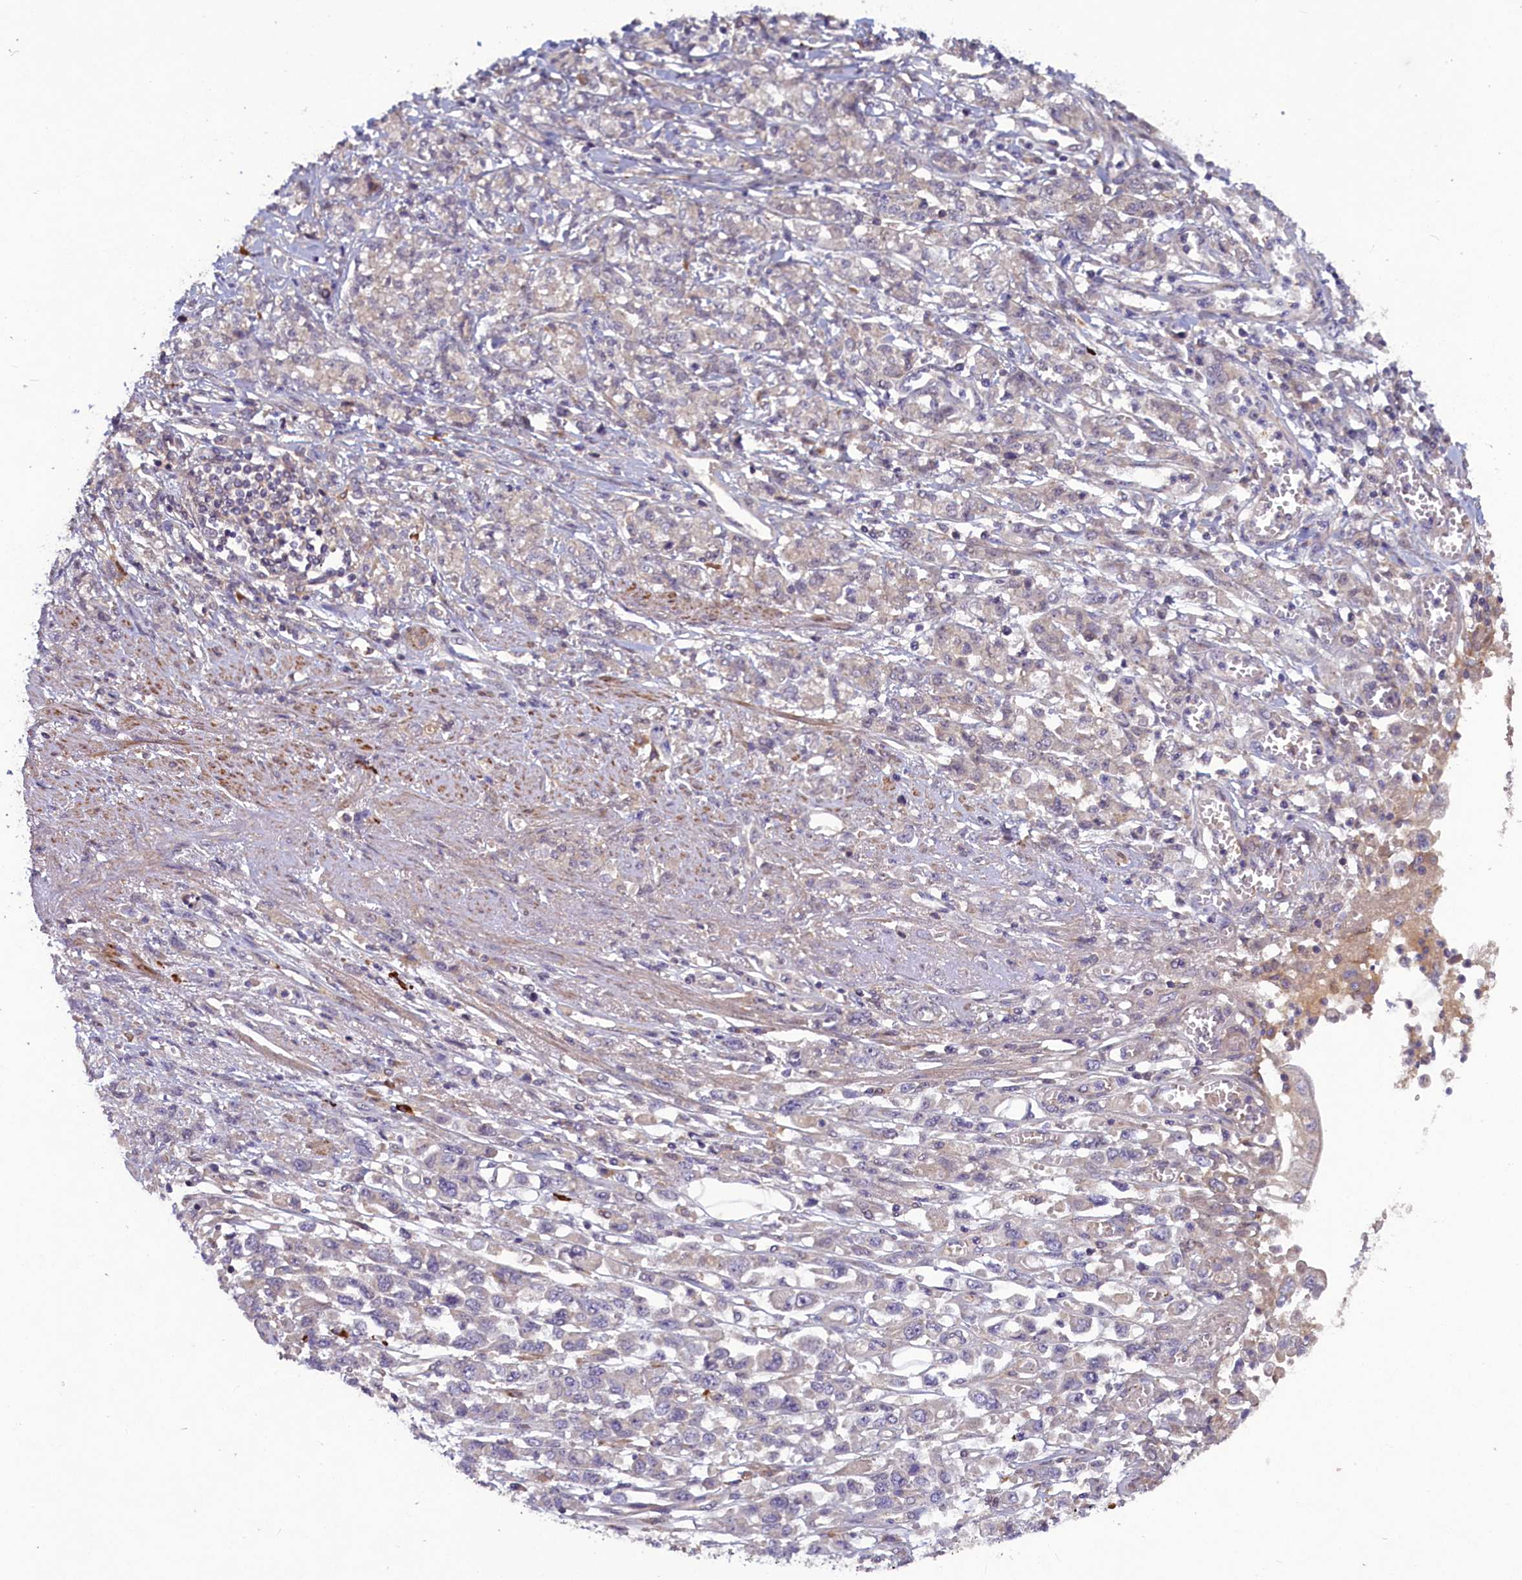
{"staining": {"intensity": "weak", "quantity": "<25%", "location": "cytoplasmic/membranous"}, "tissue": "stomach cancer", "cell_type": "Tumor cells", "image_type": "cancer", "snomed": [{"axis": "morphology", "description": "Adenocarcinoma, NOS"}, {"axis": "topography", "description": "Stomach"}], "caption": "Immunohistochemistry photomicrograph of stomach cancer (adenocarcinoma) stained for a protein (brown), which shows no expression in tumor cells.", "gene": "NUBP1", "patient": {"sex": "female", "age": 76}}